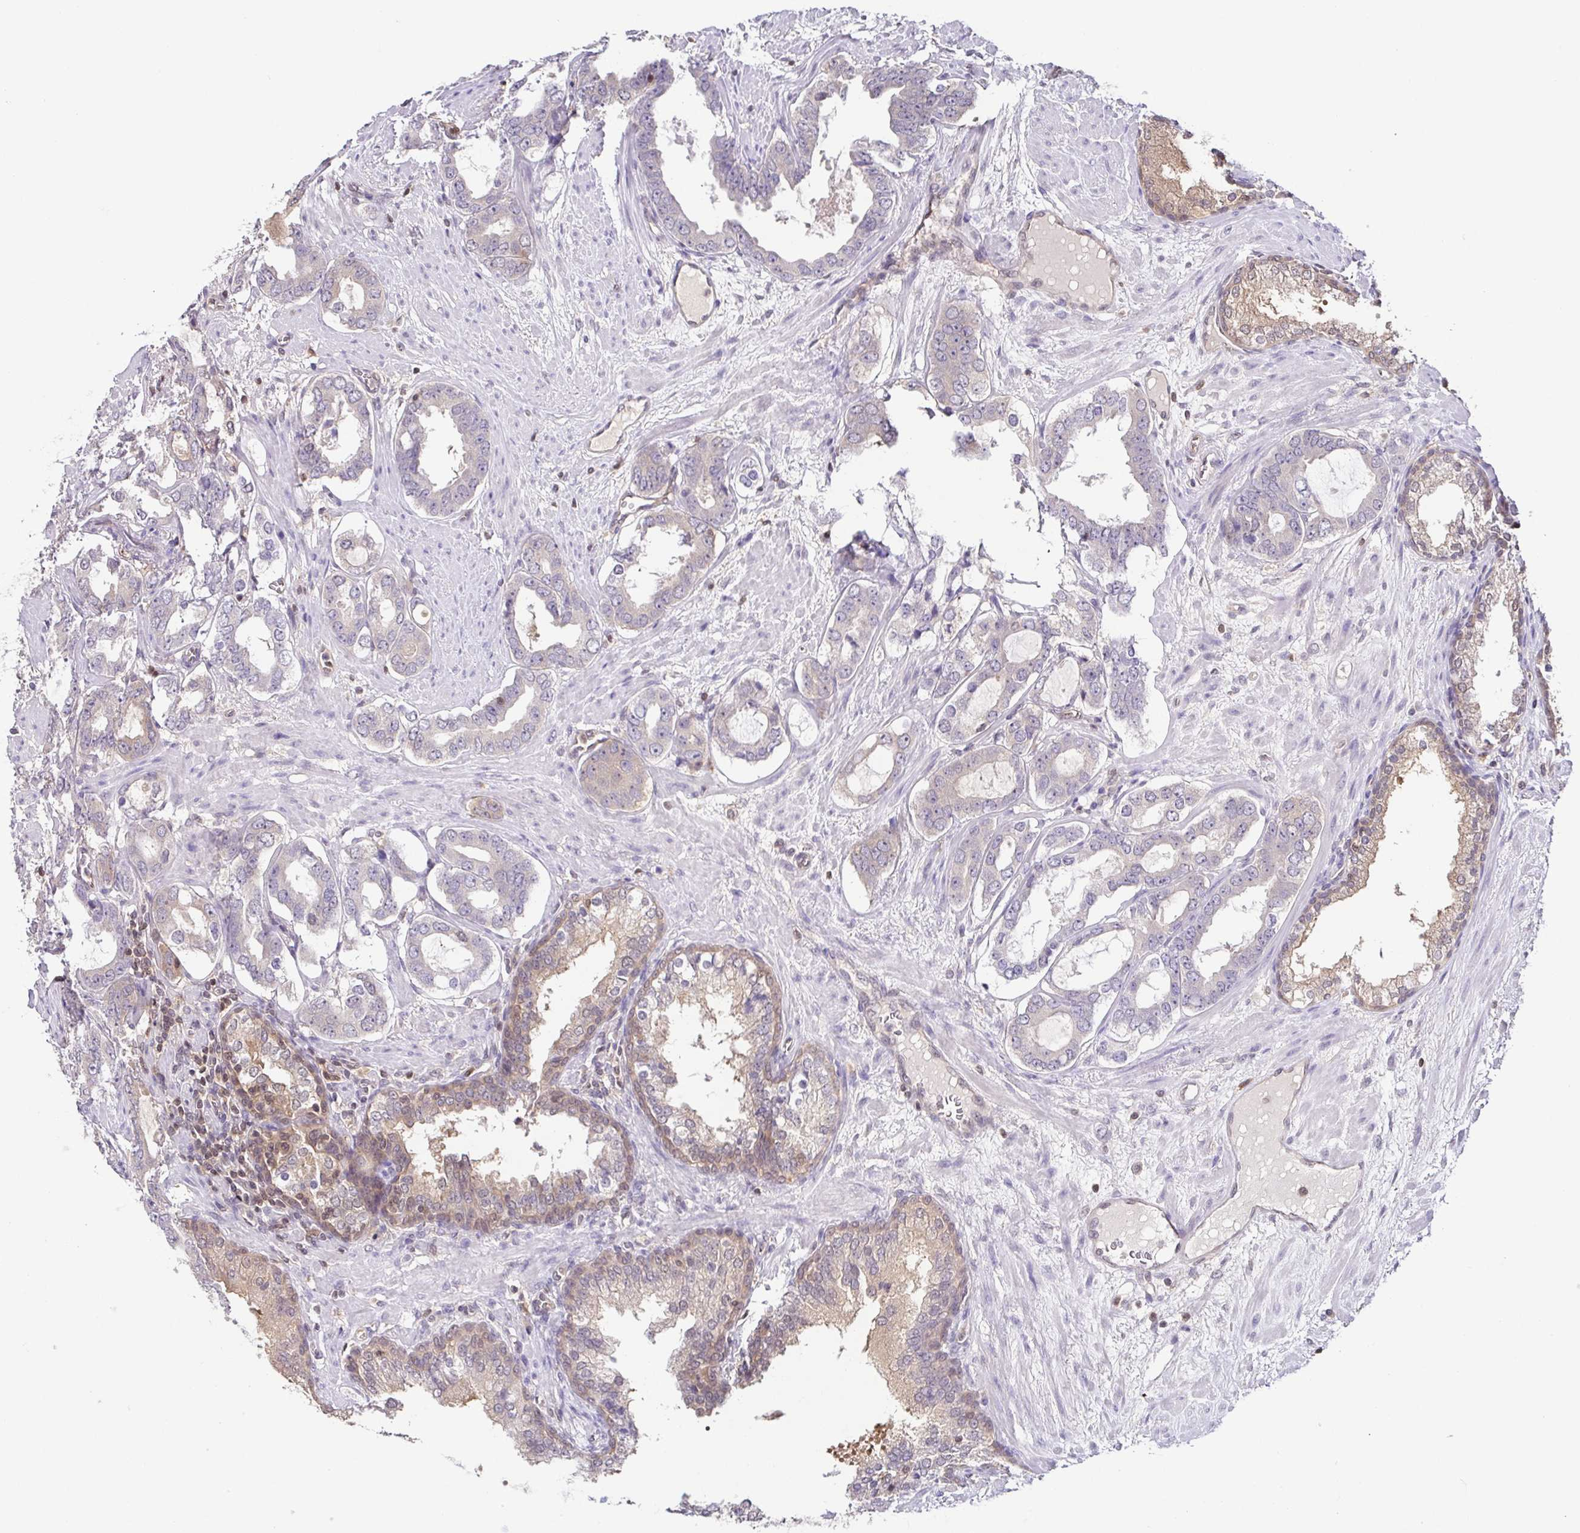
{"staining": {"intensity": "weak", "quantity": "25%-75%", "location": "cytoplasmic/membranous,nuclear"}, "tissue": "prostate cancer", "cell_type": "Tumor cells", "image_type": "cancer", "snomed": [{"axis": "morphology", "description": "Adenocarcinoma, High grade"}, {"axis": "topography", "description": "Prostate"}], "caption": "Protein expression analysis of high-grade adenocarcinoma (prostate) shows weak cytoplasmic/membranous and nuclear staining in approximately 25%-75% of tumor cells.", "gene": "PSMB9", "patient": {"sex": "male", "age": 75}}